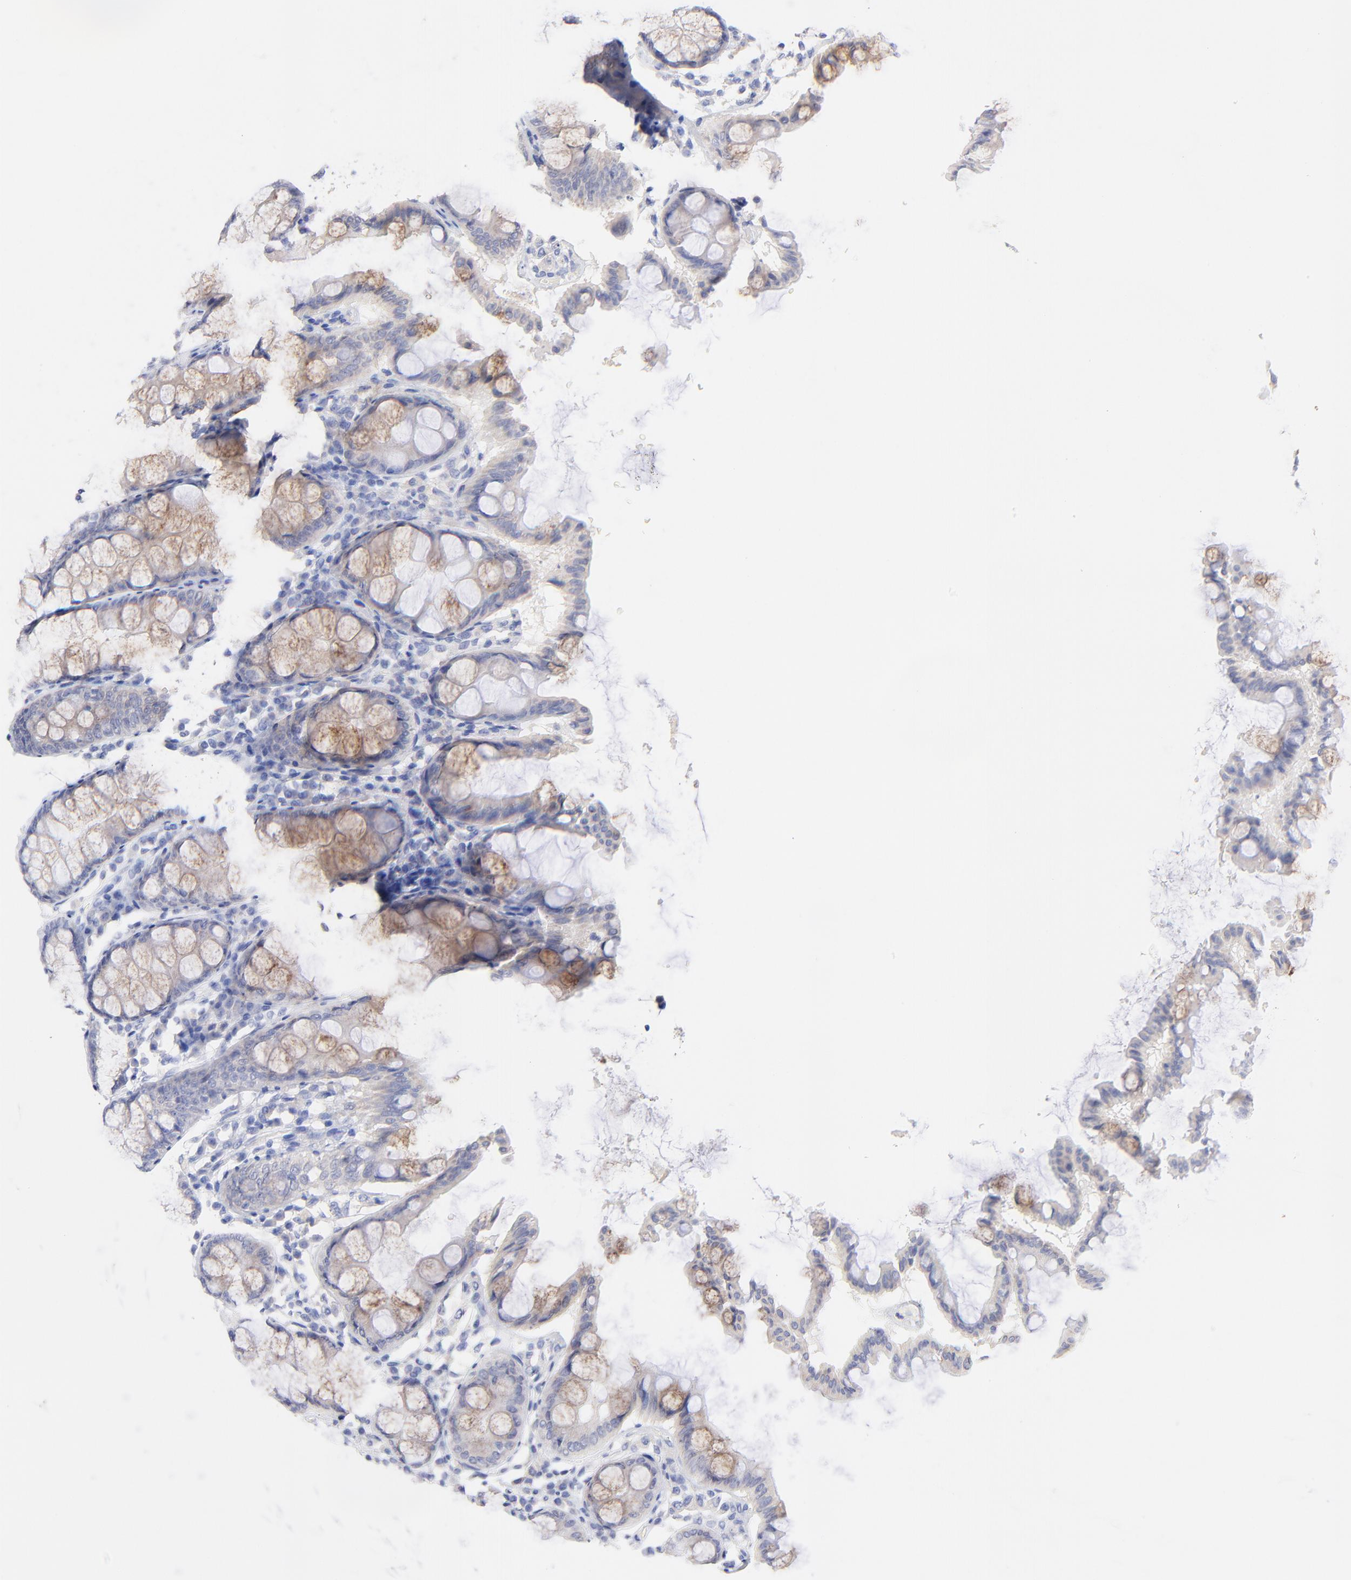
{"staining": {"intensity": "negative", "quantity": "none", "location": "none"}, "tissue": "colon", "cell_type": "Endothelial cells", "image_type": "normal", "snomed": [{"axis": "morphology", "description": "Normal tissue, NOS"}, {"axis": "topography", "description": "Colon"}], "caption": "An immunohistochemistry micrograph of unremarkable colon is shown. There is no staining in endothelial cells of colon.", "gene": "EBP", "patient": {"sex": "female", "age": 61}}